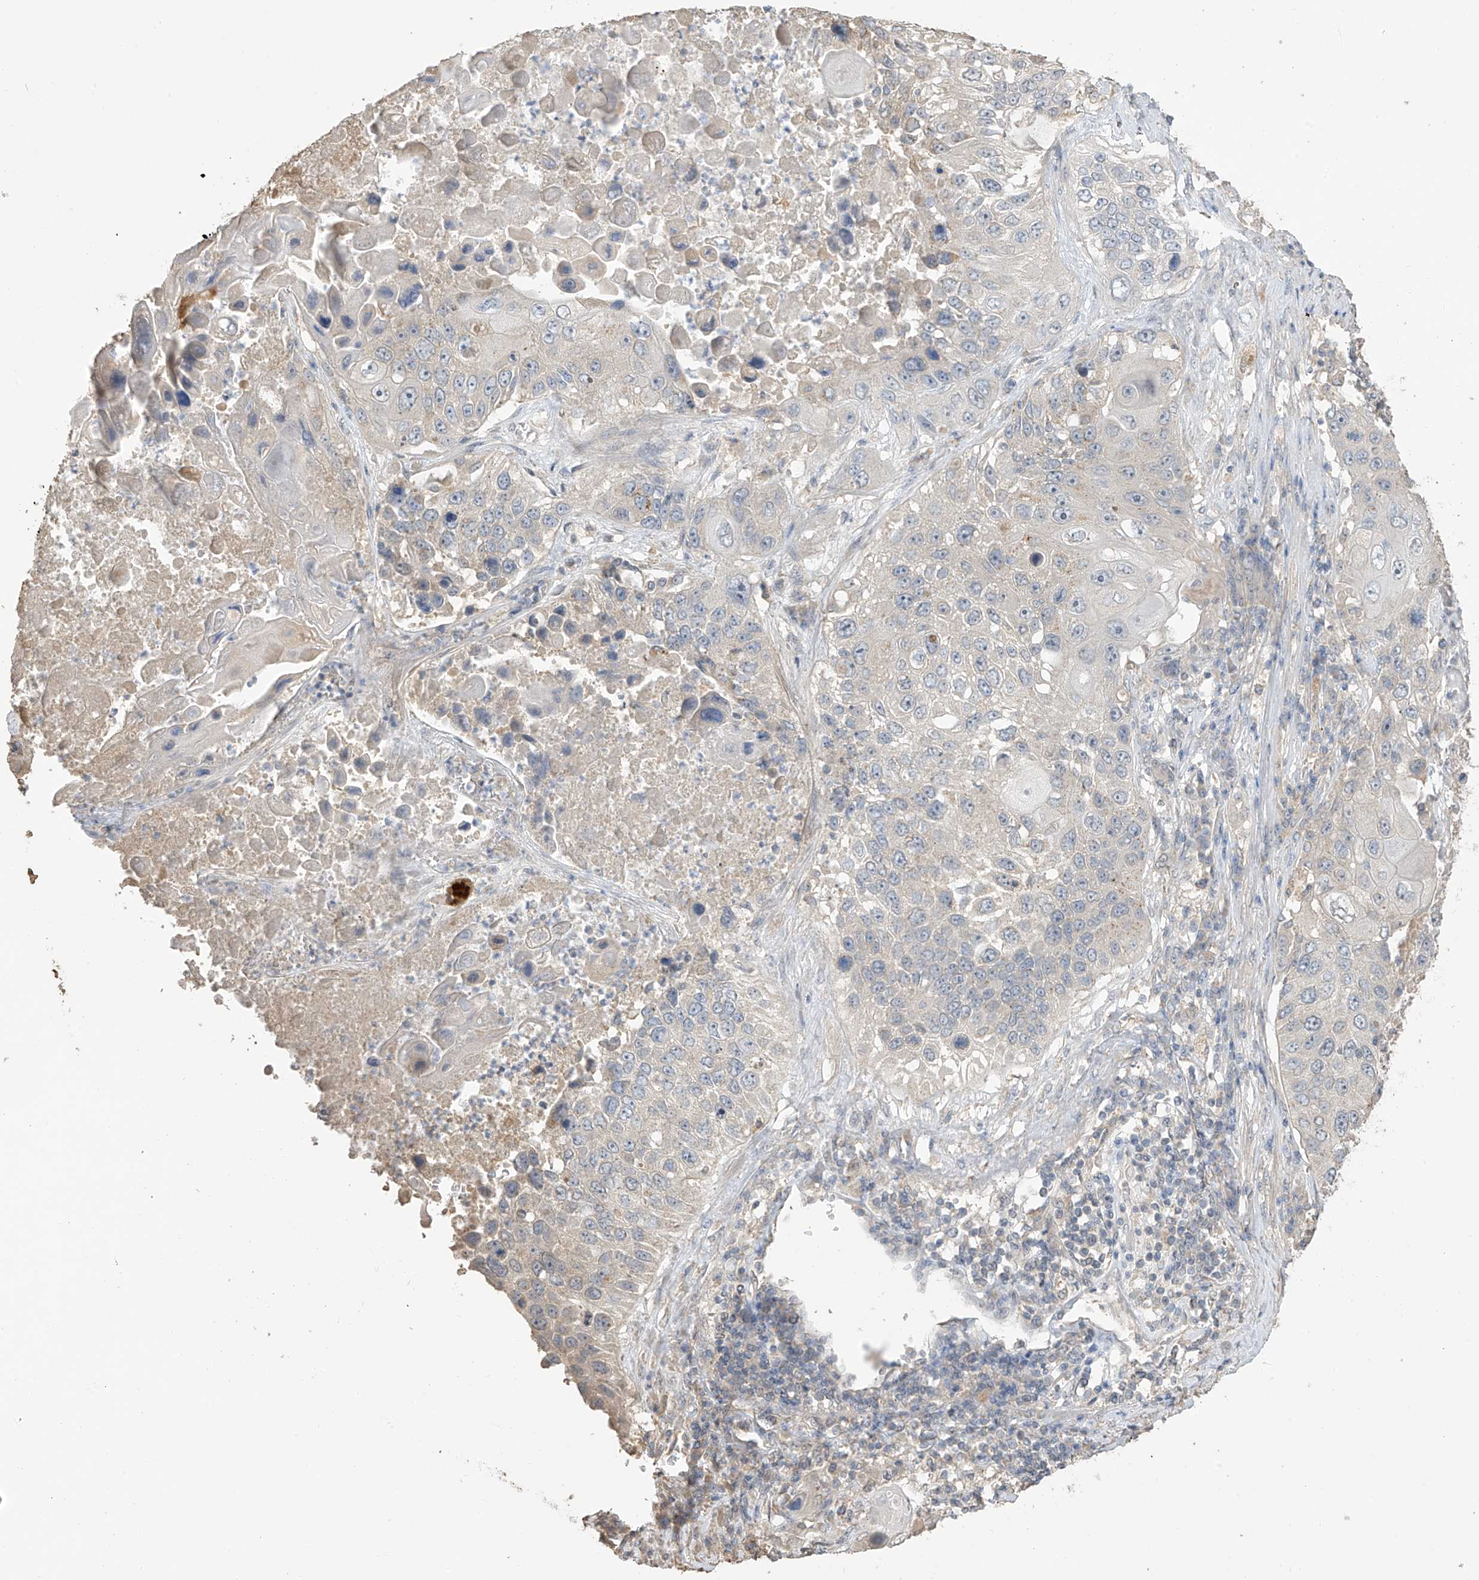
{"staining": {"intensity": "negative", "quantity": "none", "location": "none"}, "tissue": "lung cancer", "cell_type": "Tumor cells", "image_type": "cancer", "snomed": [{"axis": "morphology", "description": "Squamous cell carcinoma, NOS"}, {"axis": "topography", "description": "Lung"}], "caption": "Immunohistochemistry image of lung cancer (squamous cell carcinoma) stained for a protein (brown), which displays no staining in tumor cells. (DAB (3,3'-diaminobenzidine) immunohistochemistry, high magnification).", "gene": "SLFN14", "patient": {"sex": "male", "age": 61}}